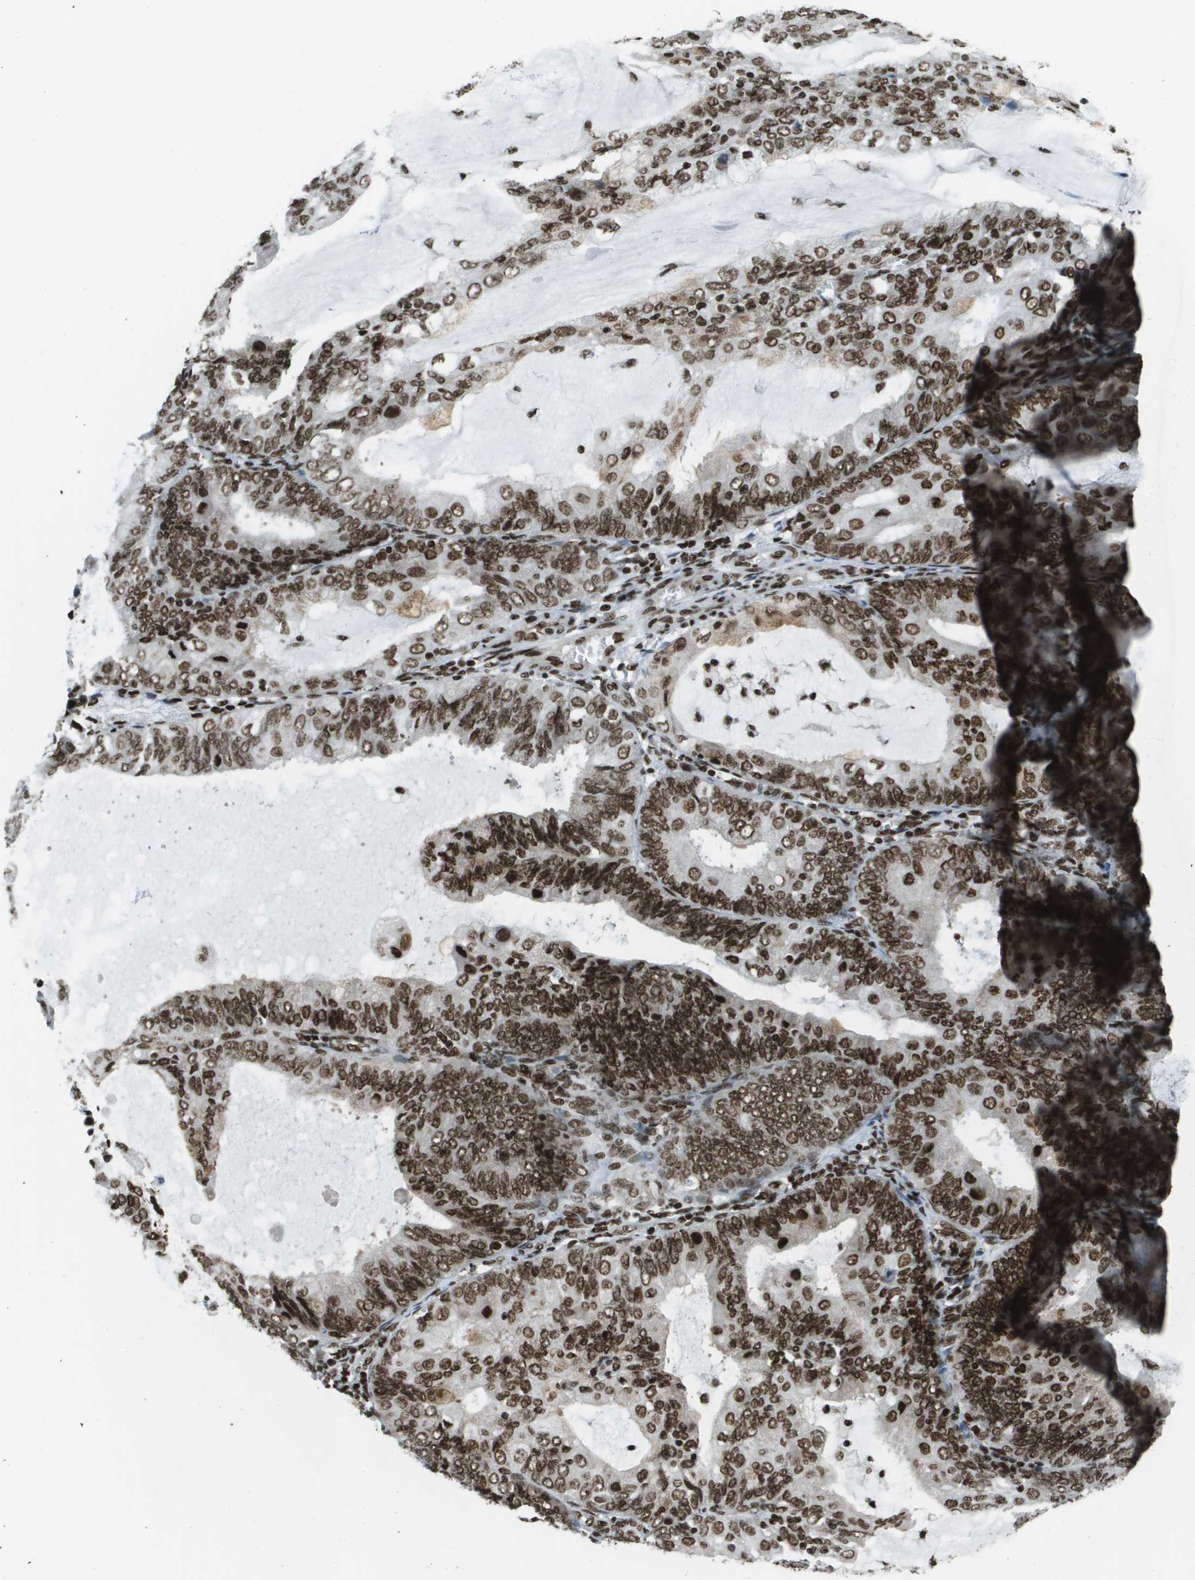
{"staining": {"intensity": "moderate", "quantity": ">75%", "location": "nuclear"}, "tissue": "endometrial cancer", "cell_type": "Tumor cells", "image_type": "cancer", "snomed": [{"axis": "morphology", "description": "Adenocarcinoma, NOS"}, {"axis": "topography", "description": "Endometrium"}], "caption": "Human endometrial cancer stained for a protein (brown) displays moderate nuclear positive positivity in about >75% of tumor cells.", "gene": "GLYR1", "patient": {"sex": "female", "age": 81}}